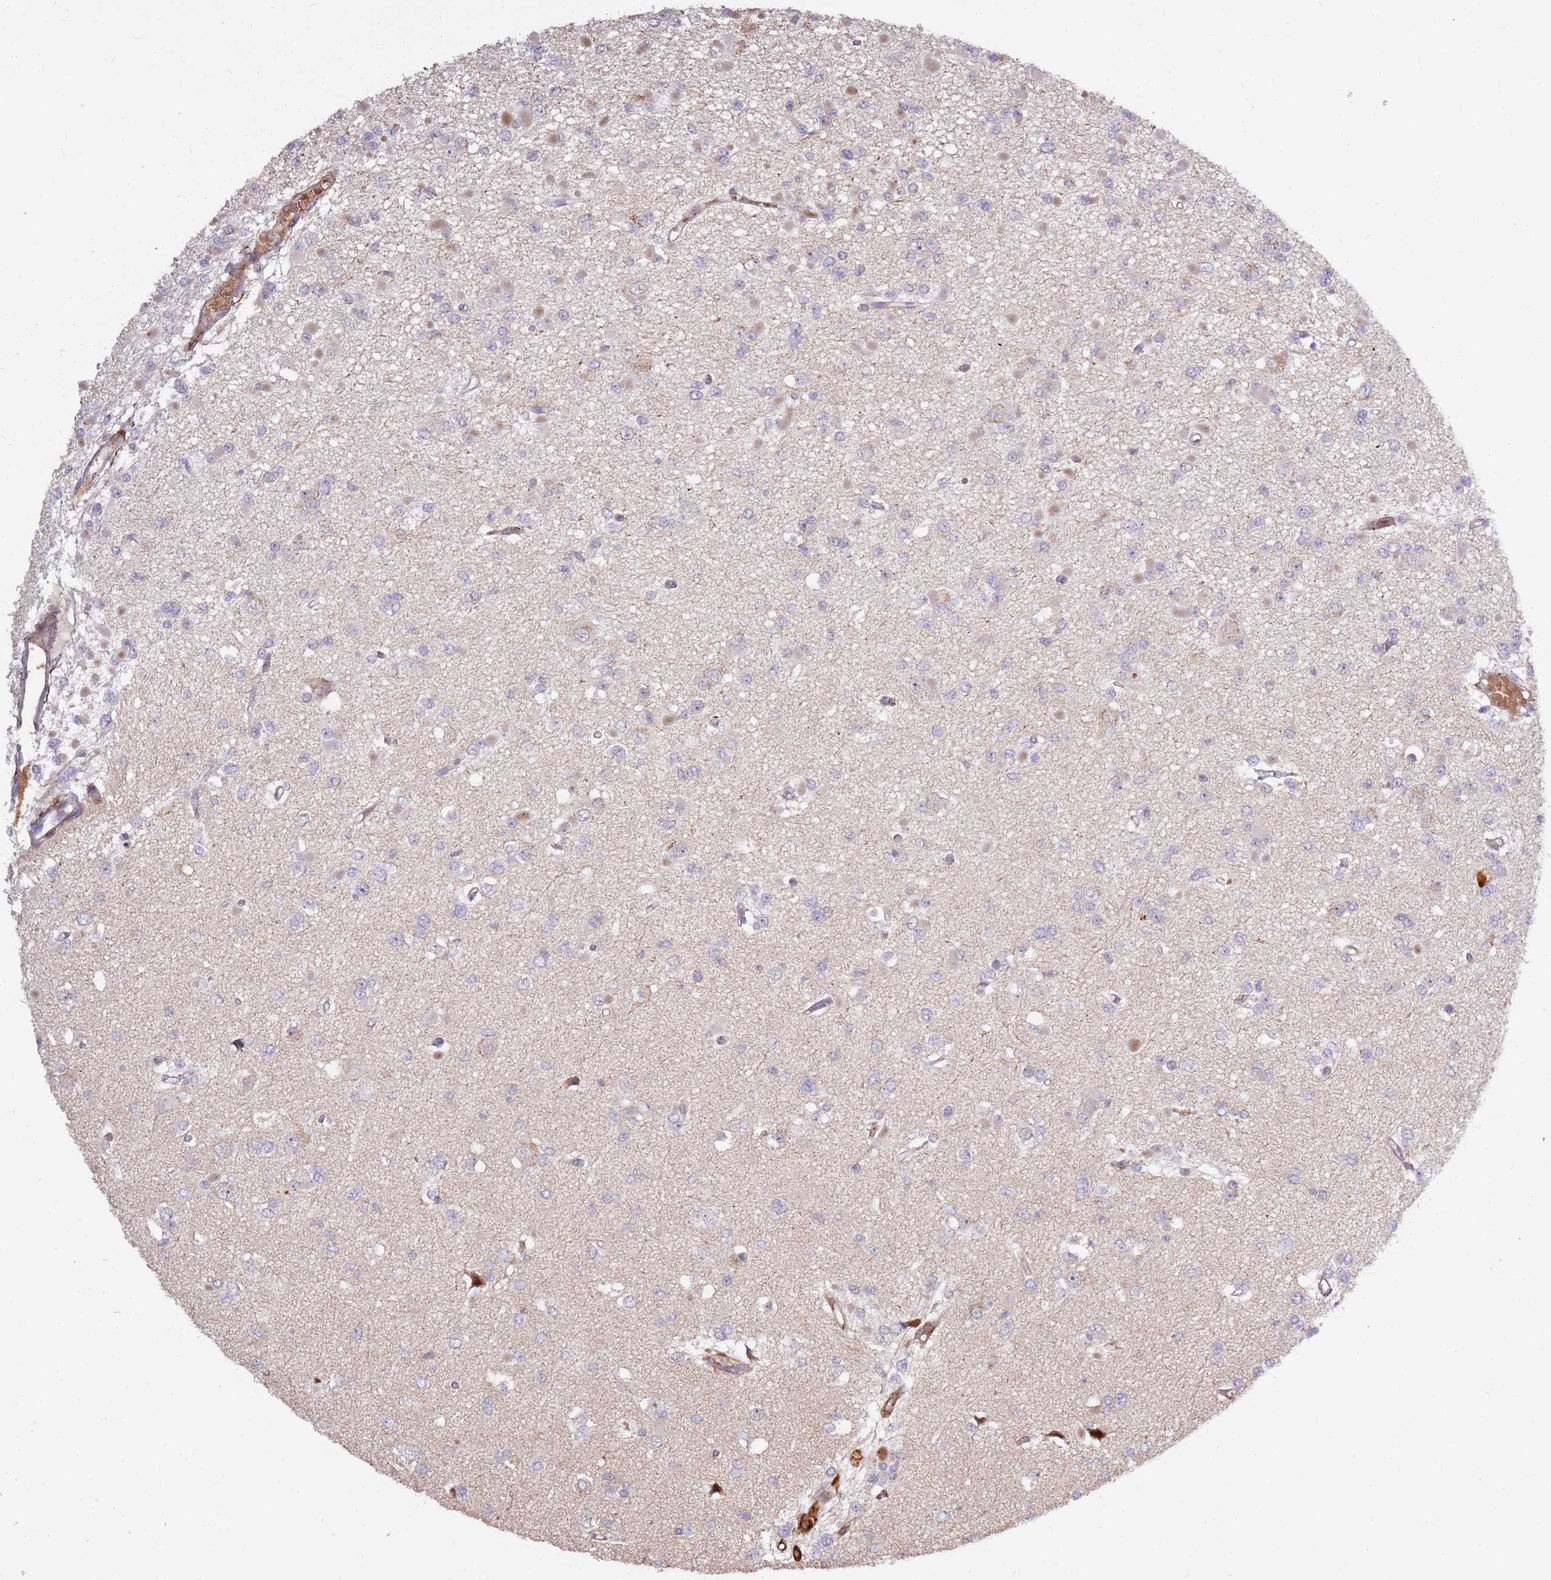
{"staining": {"intensity": "negative", "quantity": "none", "location": "none"}, "tissue": "glioma", "cell_type": "Tumor cells", "image_type": "cancer", "snomed": [{"axis": "morphology", "description": "Glioma, malignant, Low grade"}, {"axis": "topography", "description": "Brain"}], "caption": "A histopathology image of glioma stained for a protein displays no brown staining in tumor cells.", "gene": "RHBDL1", "patient": {"sex": "female", "age": 22}}